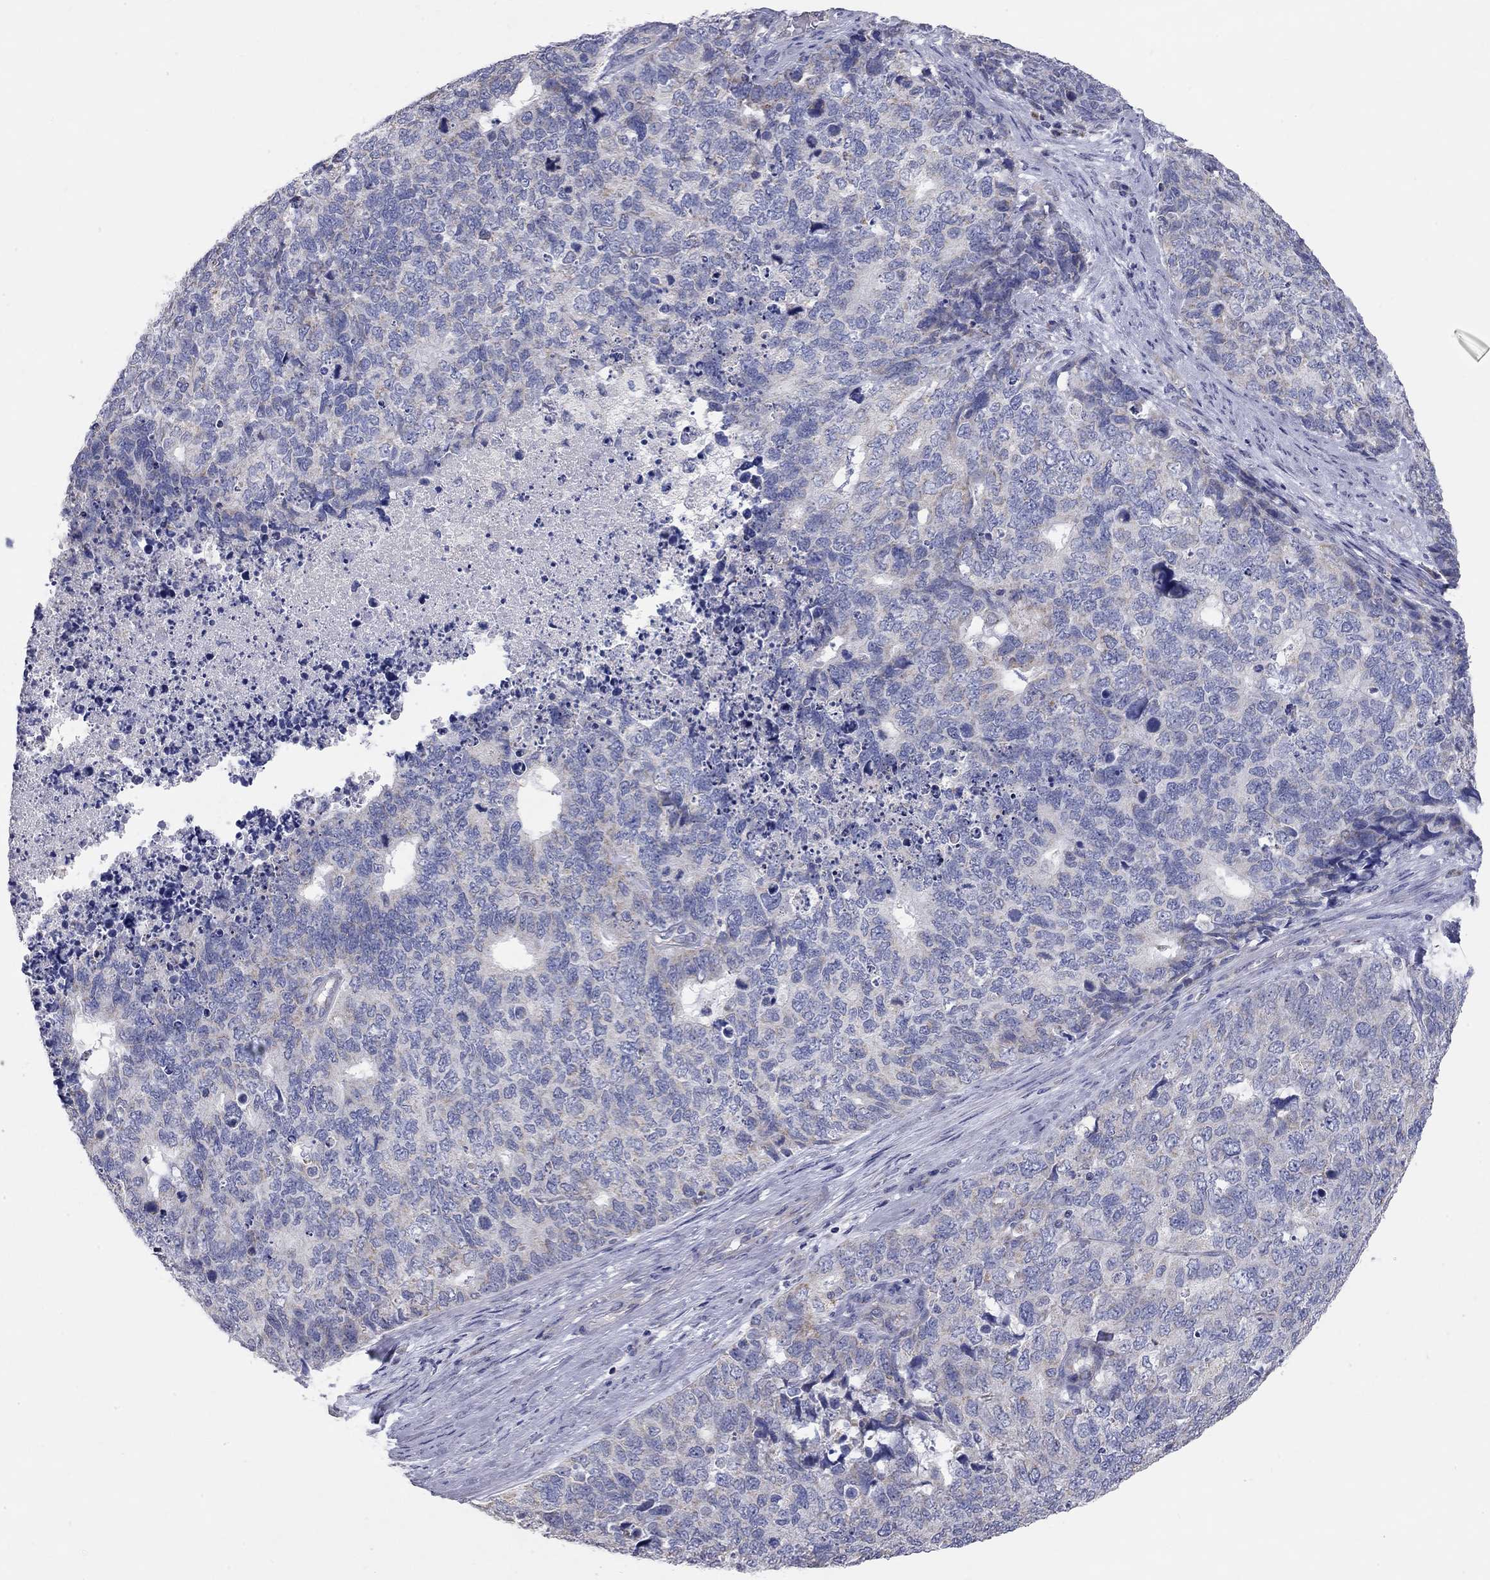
{"staining": {"intensity": "weak", "quantity": "<25%", "location": "cytoplasmic/membranous"}, "tissue": "cervical cancer", "cell_type": "Tumor cells", "image_type": "cancer", "snomed": [{"axis": "morphology", "description": "Squamous cell carcinoma, NOS"}, {"axis": "topography", "description": "Cervix"}], "caption": "Protein analysis of squamous cell carcinoma (cervical) displays no significant positivity in tumor cells.", "gene": "CFAP161", "patient": {"sex": "female", "age": 63}}